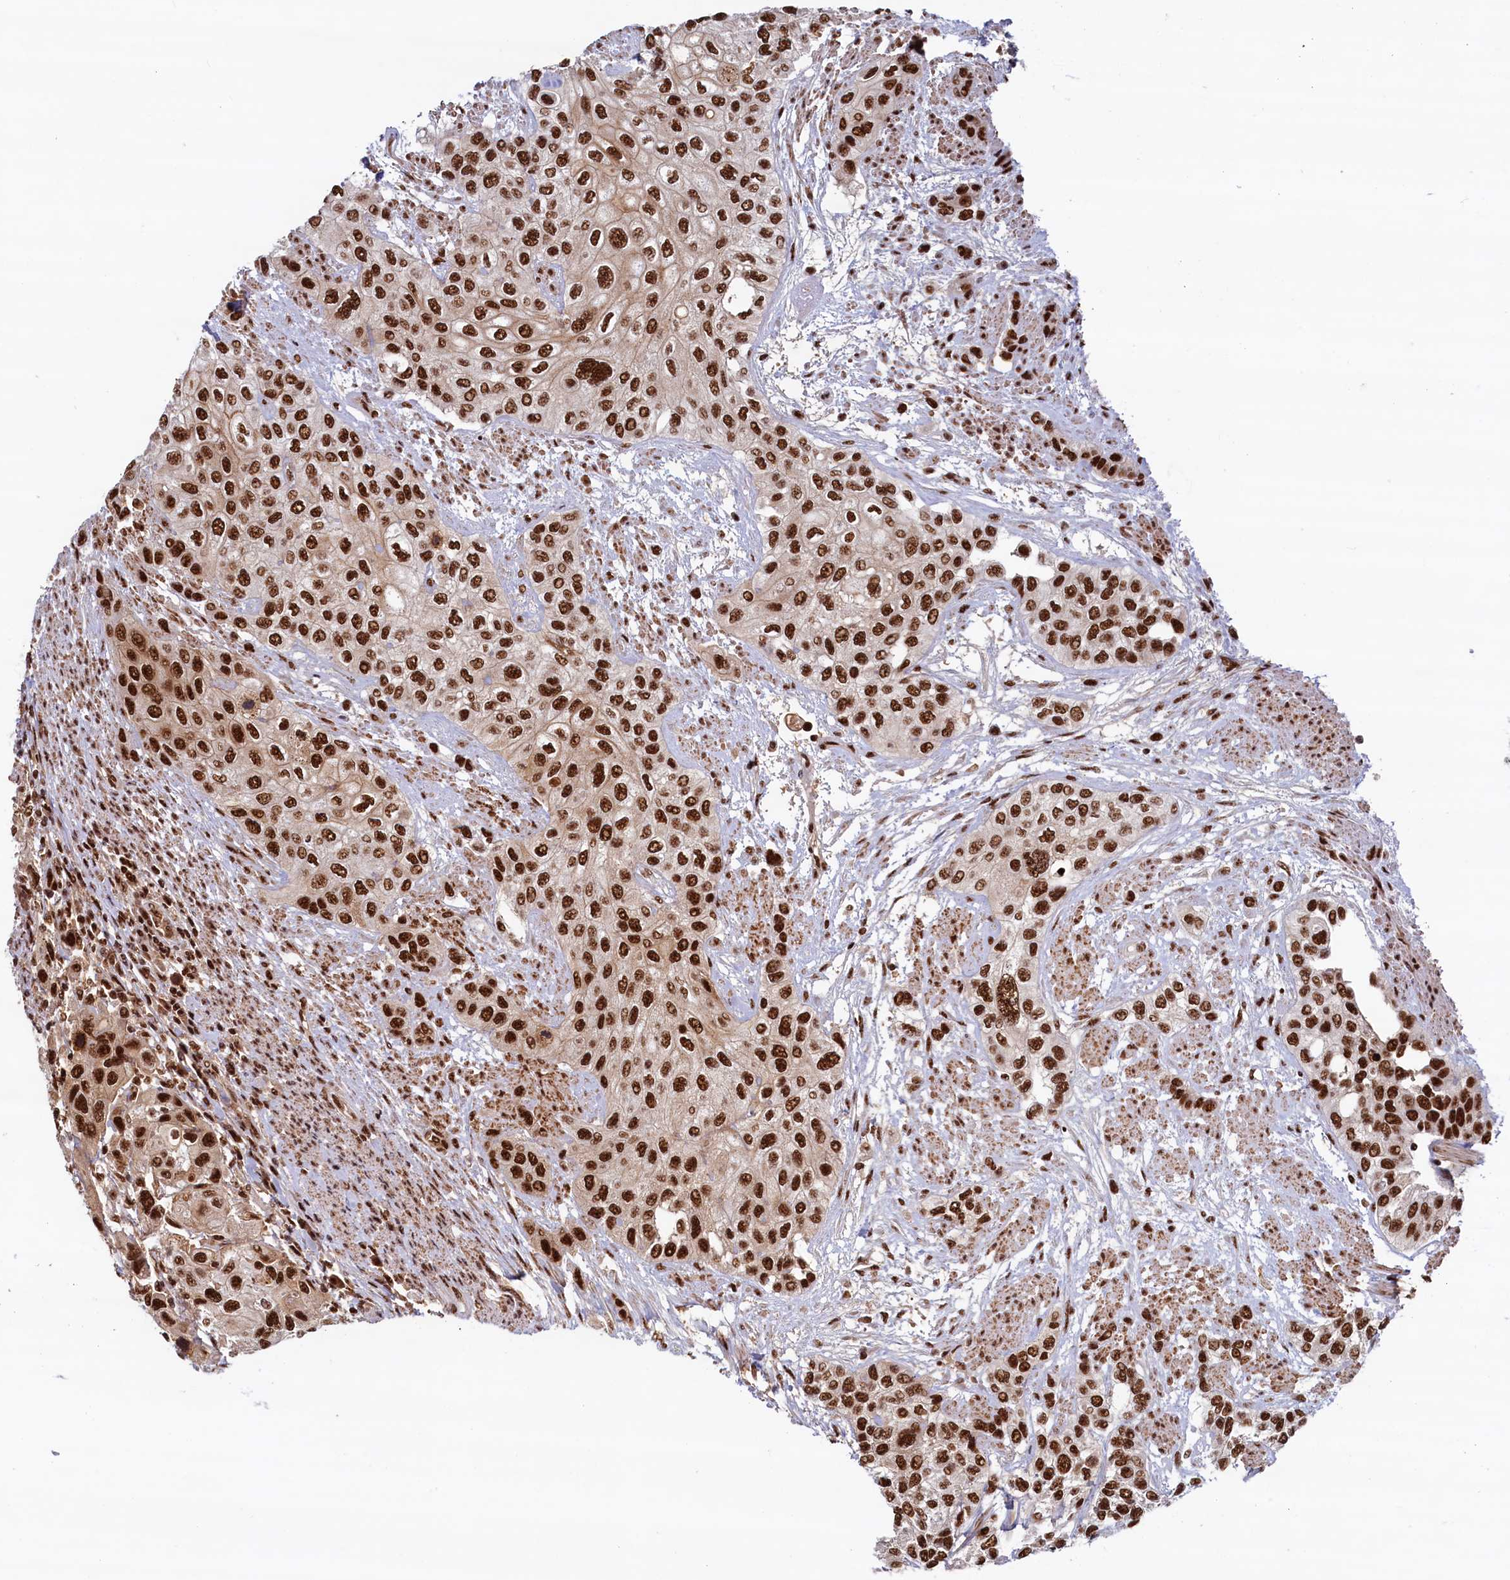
{"staining": {"intensity": "strong", "quantity": ">75%", "location": "nuclear"}, "tissue": "urothelial cancer", "cell_type": "Tumor cells", "image_type": "cancer", "snomed": [{"axis": "morphology", "description": "Normal tissue, NOS"}, {"axis": "morphology", "description": "Urothelial carcinoma, High grade"}, {"axis": "topography", "description": "Vascular tissue"}, {"axis": "topography", "description": "Urinary bladder"}], "caption": "Urothelial cancer stained with DAB (3,3'-diaminobenzidine) immunohistochemistry (IHC) displays high levels of strong nuclear expression in approximately >75% of tumor cells. Nuclei are stained in blue.", "gene": "ZC3H18", "patient": {"sex": "female", "age": 56}}